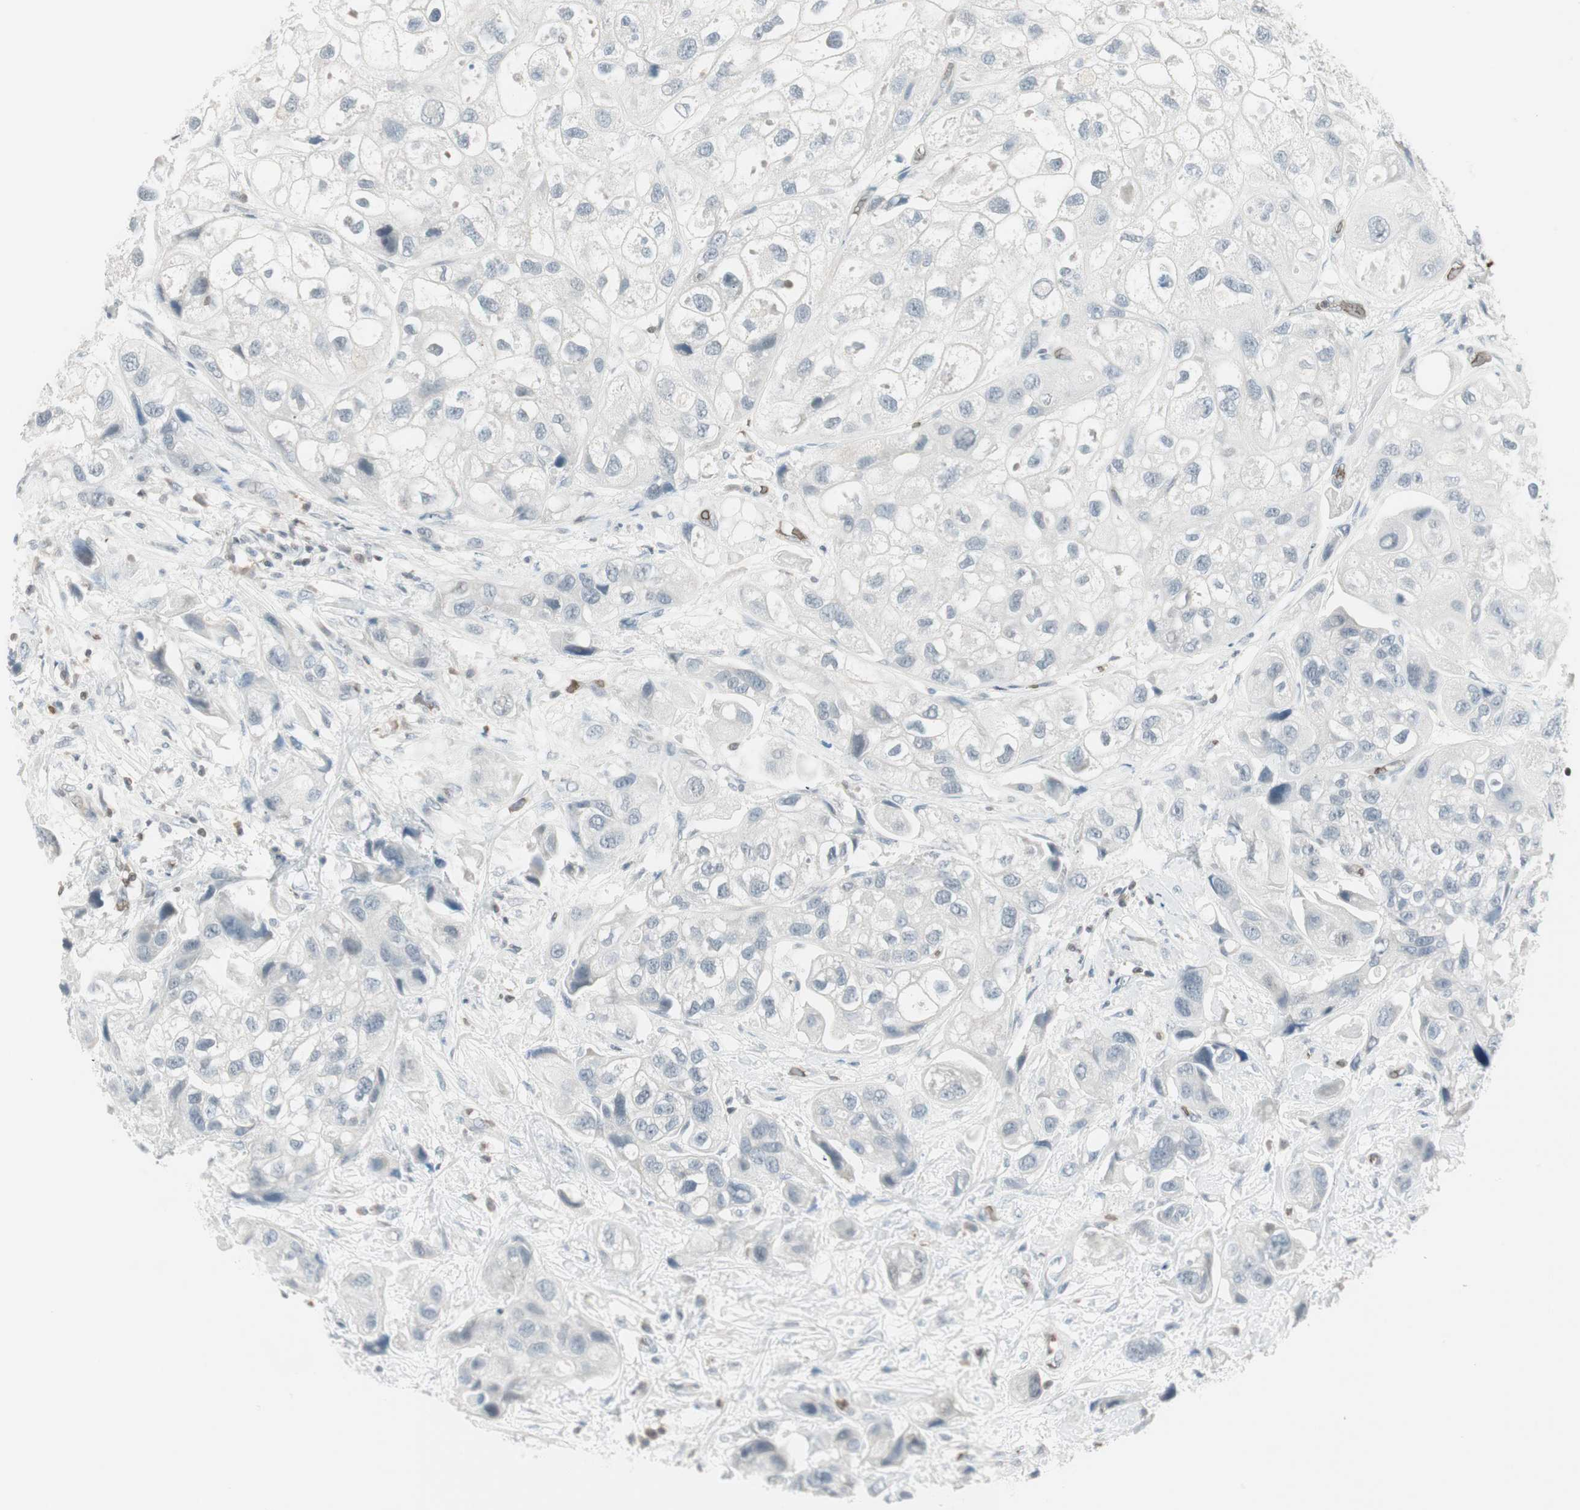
{"staining": {"intensity": "negative", "quantity": "none", "location": "none"}, "tissue": "urothelial cancer", "cell_type": "Tumor cells", "image_type": "cancer", "snomed": [{"axis": "morphology", "description": "Urothelial carcinoma, High grade"}, {"axis": "topography", "description": "Urinary bladder"}], "caption": "Immunohistochemistry histopathology image of urothelial cancer stained for a protein (brown), which displays no positivity in tumor cells.", "gene": "MAP4K1", "patient": {"sex": "female", "age": 64}}